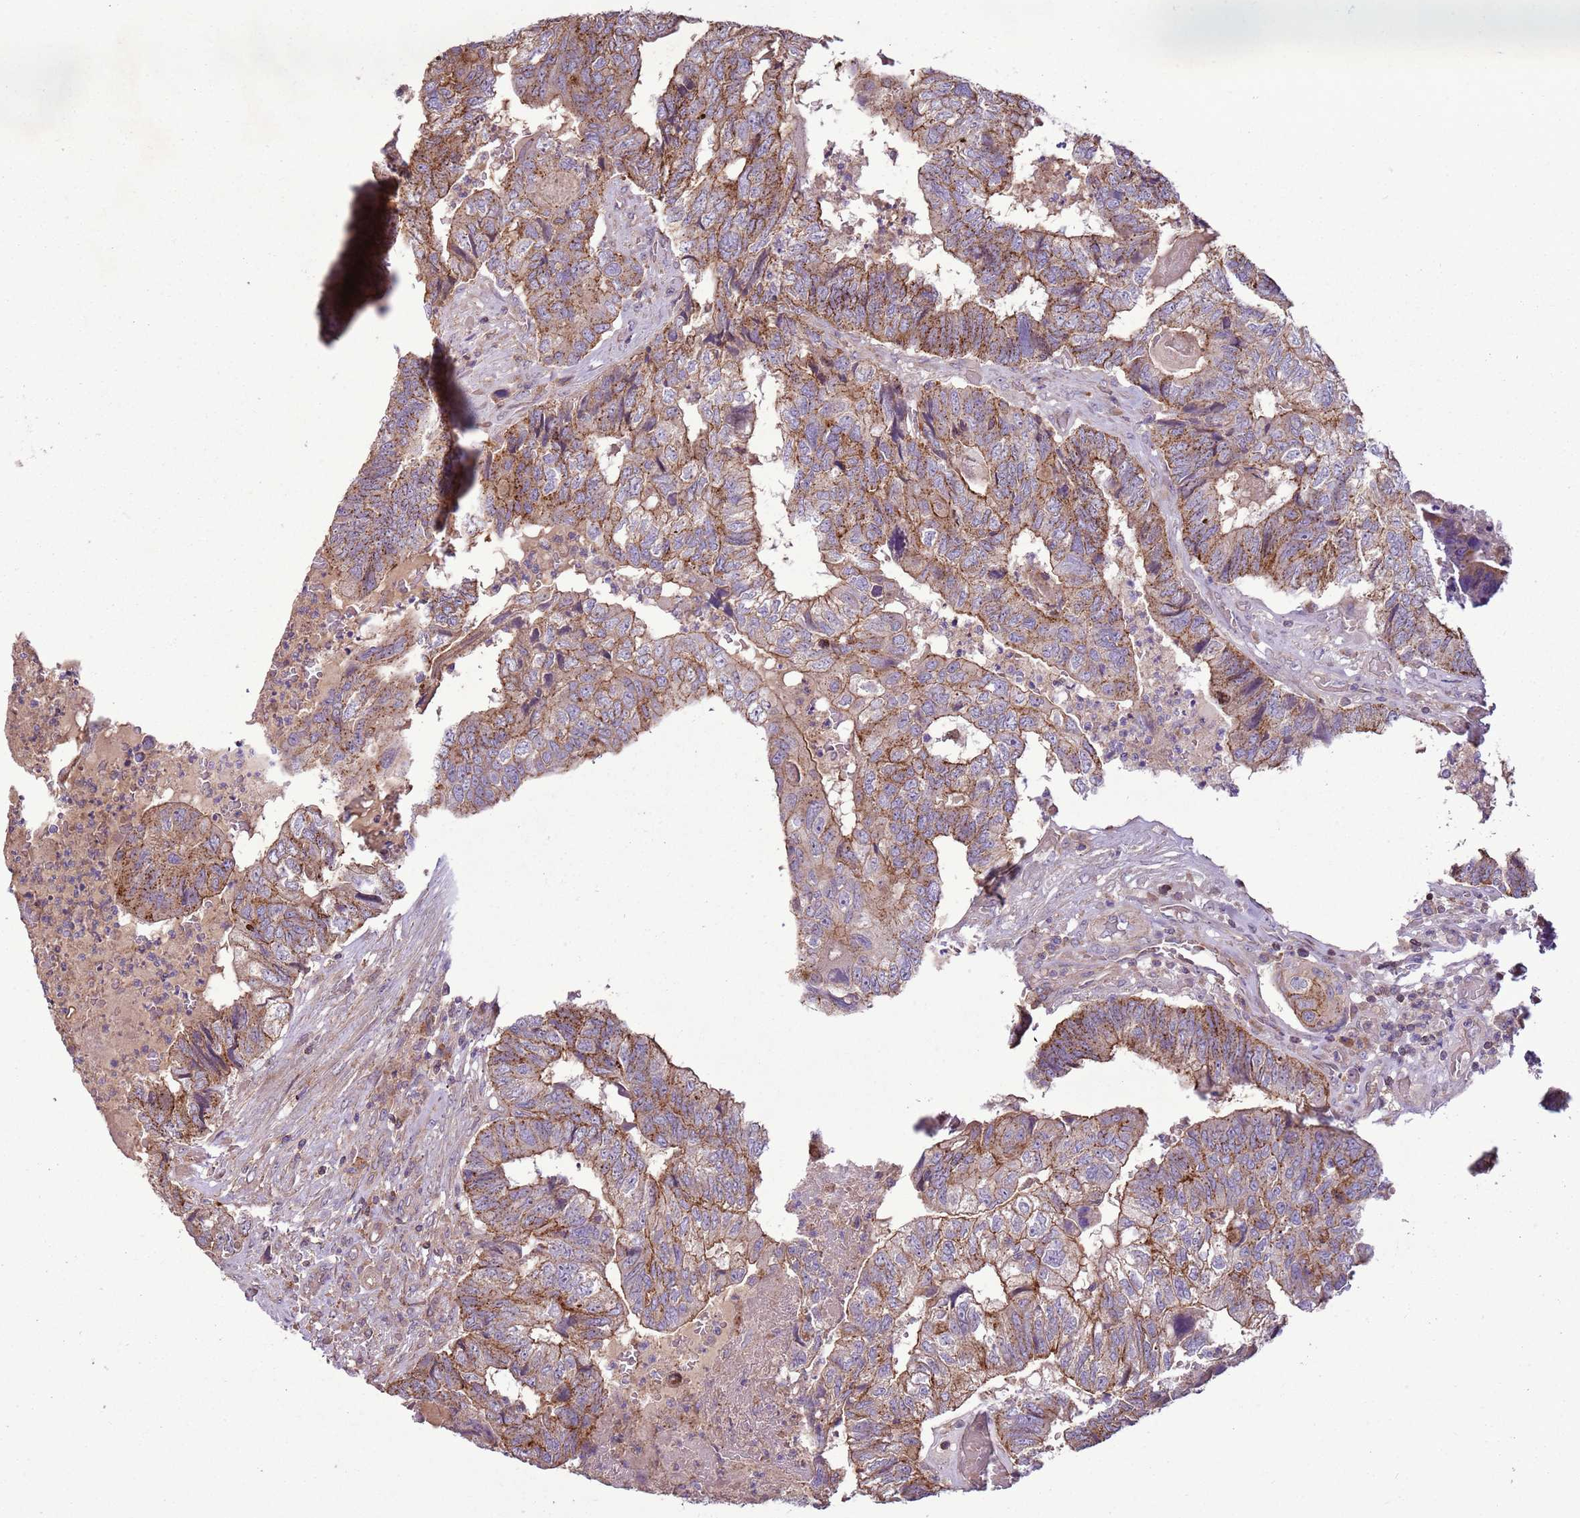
{"staining": {"intensity": "moderate", "quantity": ">75%", "location": "cytoplasmic/membranous"}, "tissue": "colorectal cancer", "cell_type": "Tumor cells", "image_type": "cancer", "snomed": [{"axis": "morphology", "description": "Adenocarcinoma, NOS"}, {"axis": "topography", "description": "Colon"}], "caption": "An IHC image of neoplastic tissue is shown. Protein staining in brown labels moderate cytoplasmic/membranous positivity in colorectal cancer (adenocarcinoma) within tumor cells.", "gene": "ANKRD24", "patient": {"sex": "female", "age": 67}}